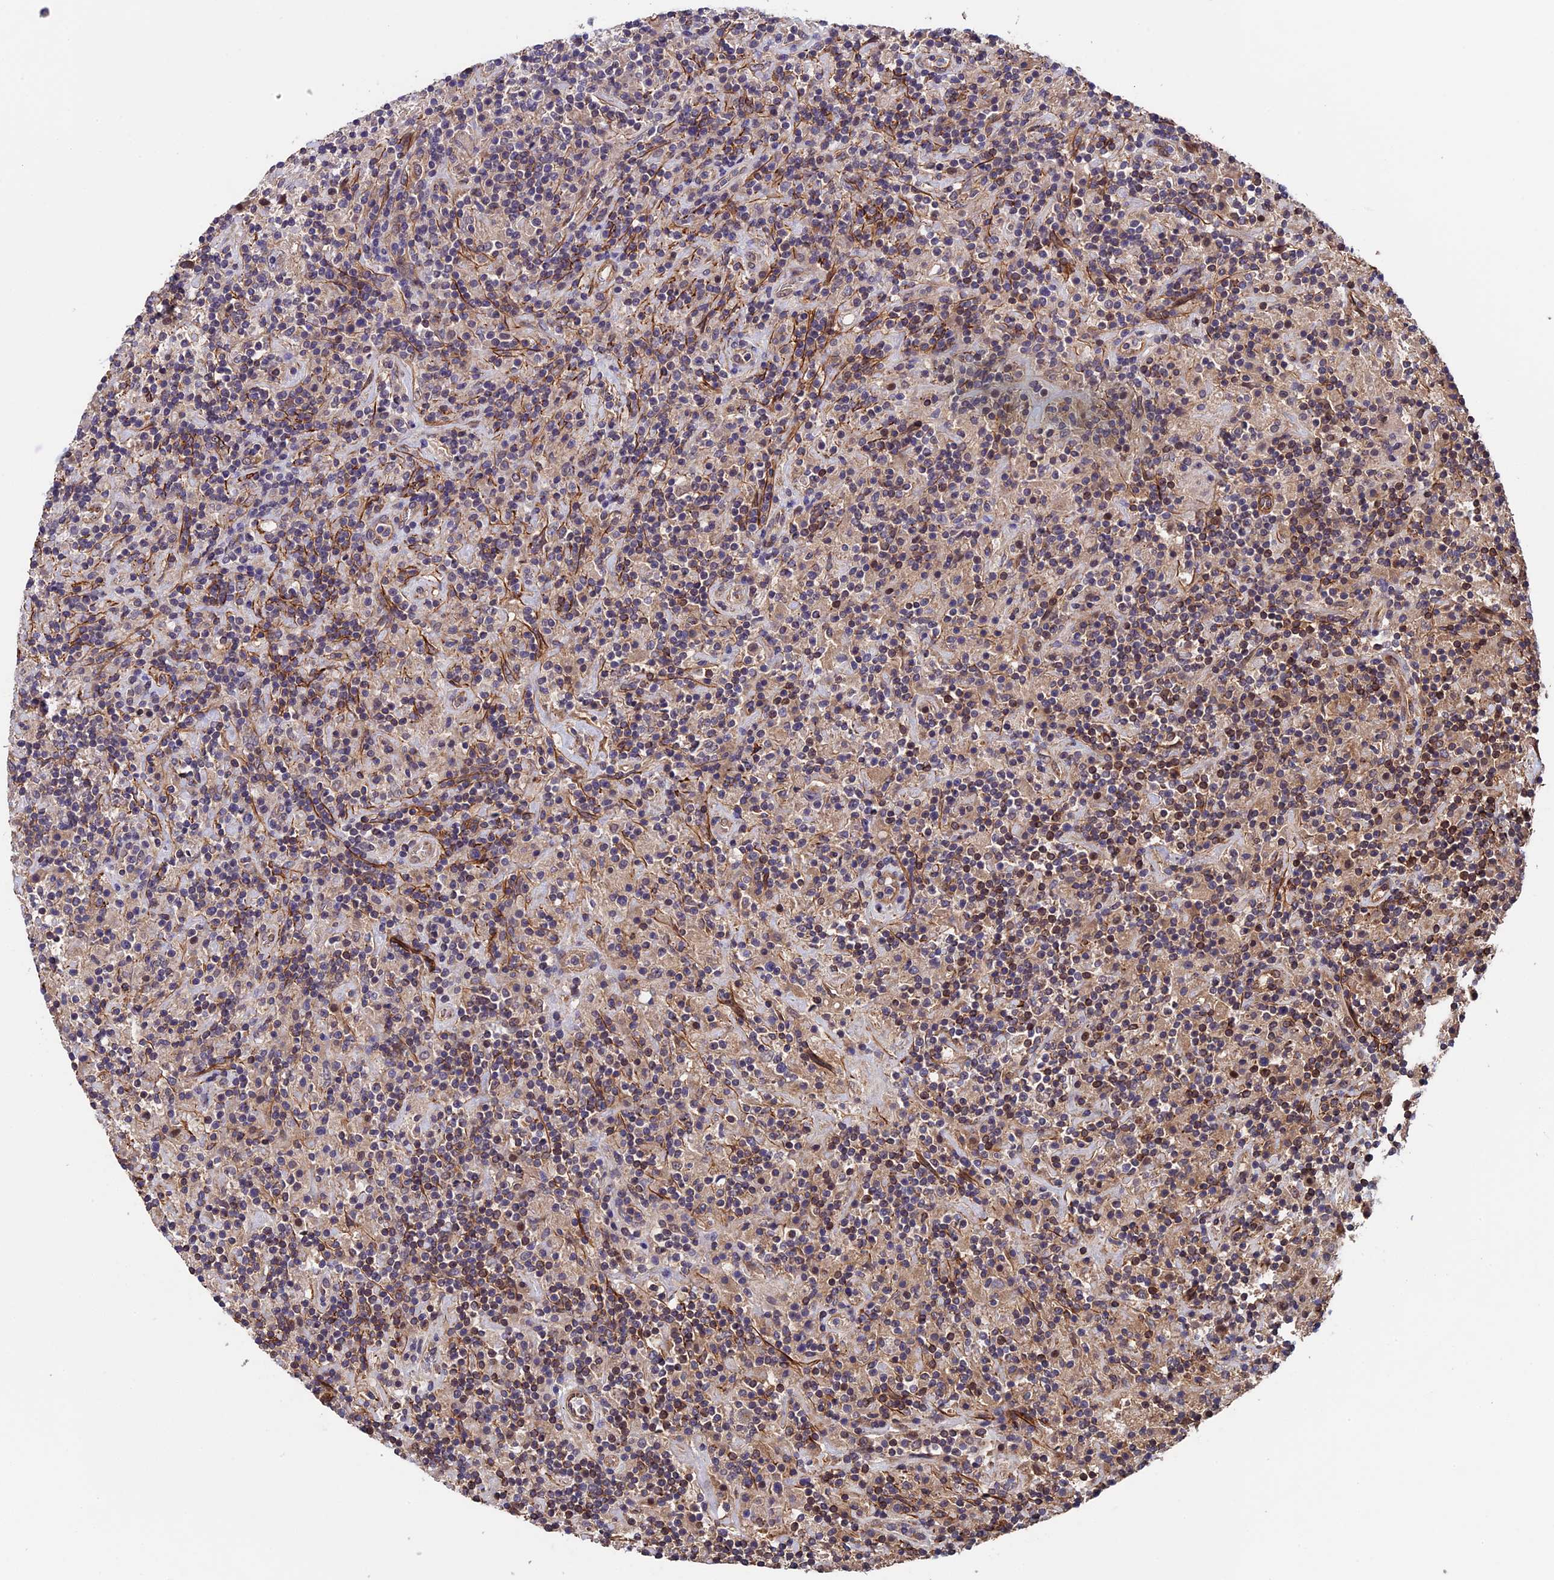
{"staining": {"intensity": "negative", "quantity": "none", "location": "none"}, "tissue": "lymphoma", "cell_type": "Tumor cells", "image_type": "cancer", "snomed": [{"axis": "morphology", "description": "Hodgkin's disease, NOS"}, {"axis": "topography", "description": "Lymph node"}], "caption": "This is a image of IHC staining of Hodgkin's disease, which shows no positivity in tumor cells. (Stains: DAB immunohistochemistry (IHC) with hematoxylin counter stain, Microscopy: brightfield microscopy at high magnification).", "gene": "SLC9A5", "patient": {"sex": "male", "age": 70}}